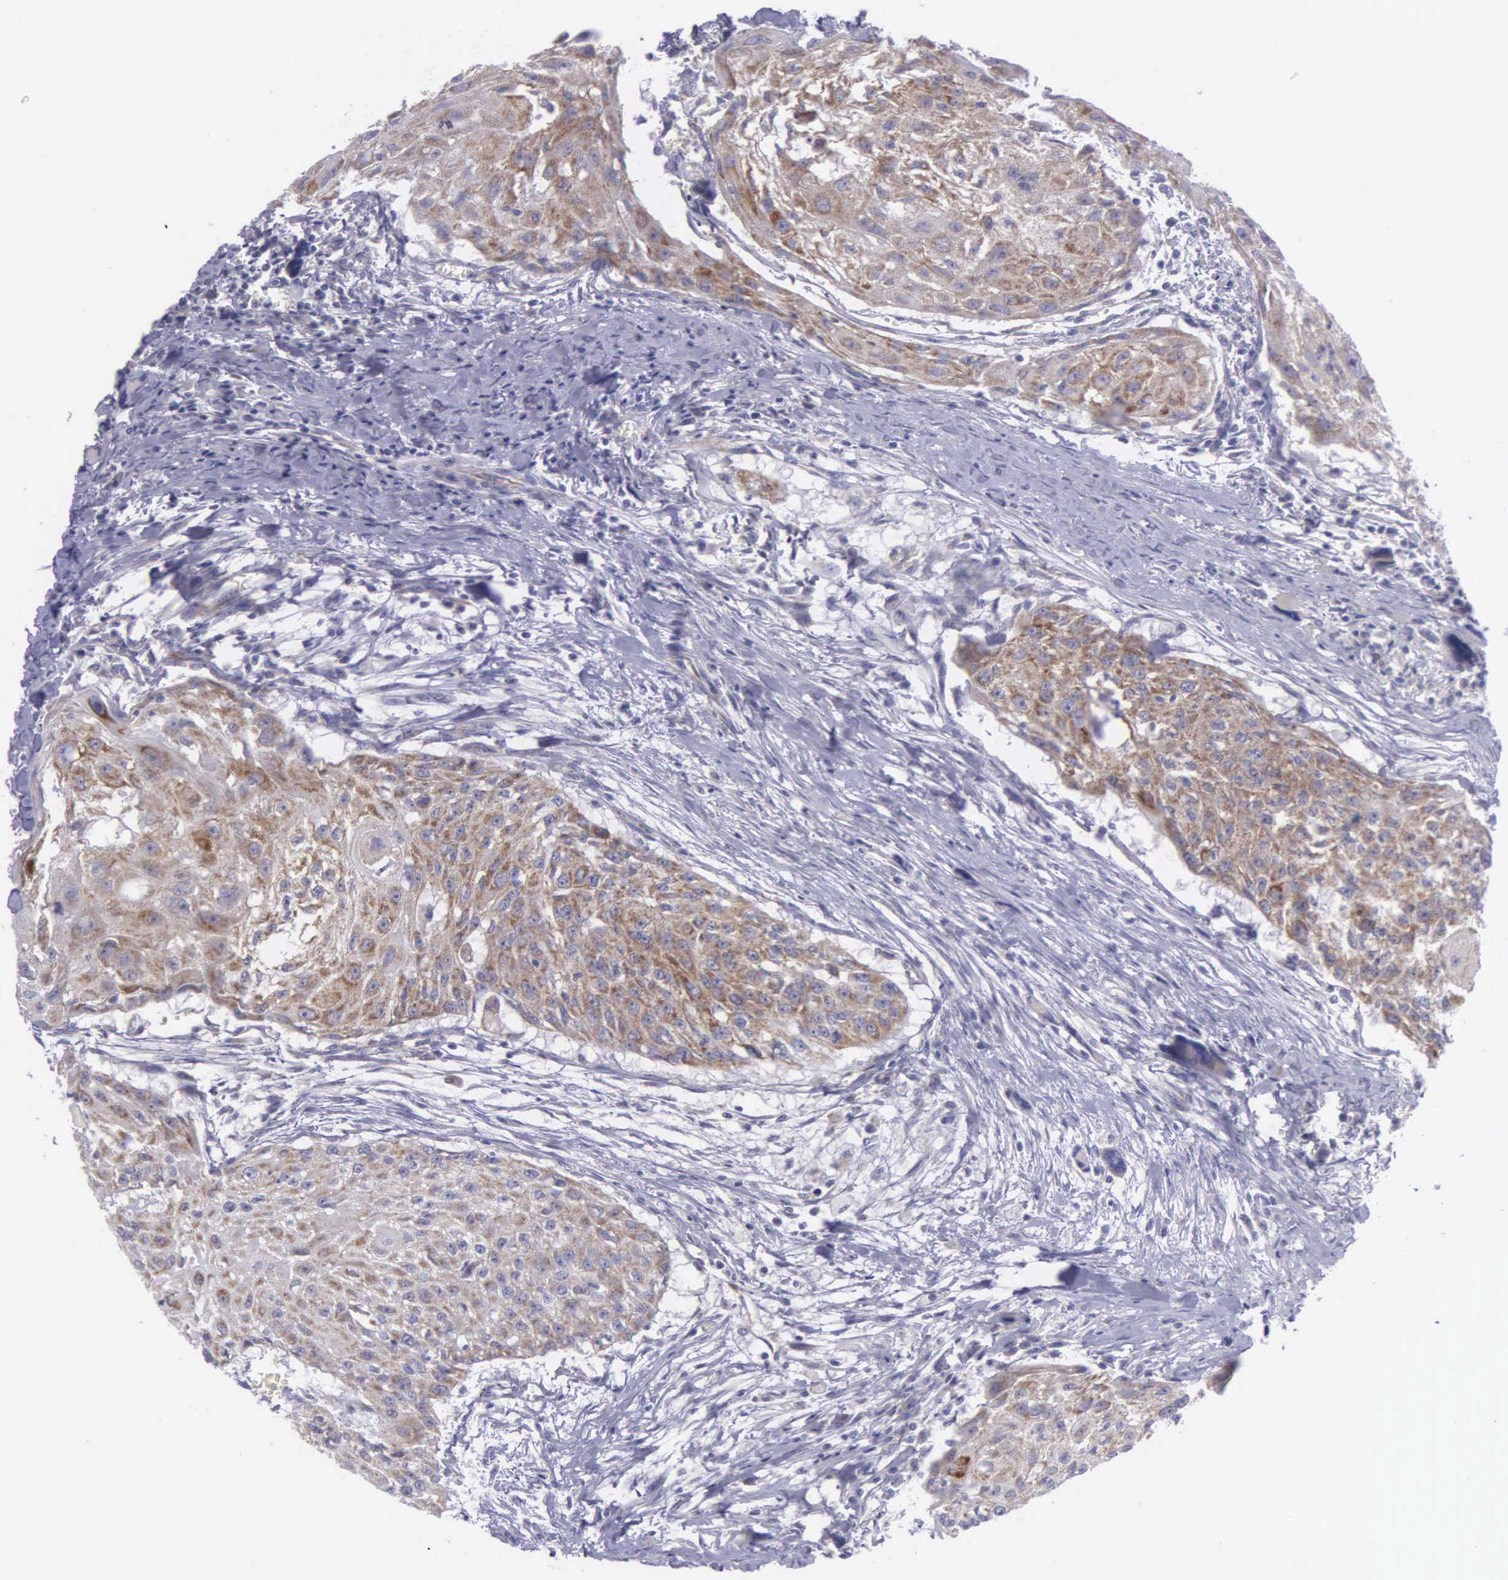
{"staining": {"intensity": "moderate", "quantity": "25%-75%", "location": "cytoplasmic/membranous"}, "tissue": "head and neck cancer", "cell_type": "Tumor cells", "image_type": "cancer", "snomed": [{"axis": "morphology", "description": "Squamous cell carcinoma, NOS"}, {"axis": "topography", "description": "Head-Neck"}], "caption": "Immunohistochemical staining of head and neck cancer (squamous cell carcinoma) demonstrates moderate cytoplasmic/membranous protein positivity in approximately 25%-75% of tumor cells.", "gene": "SYNJ2BP", "patient": {"sex": "male", "age": 64}}